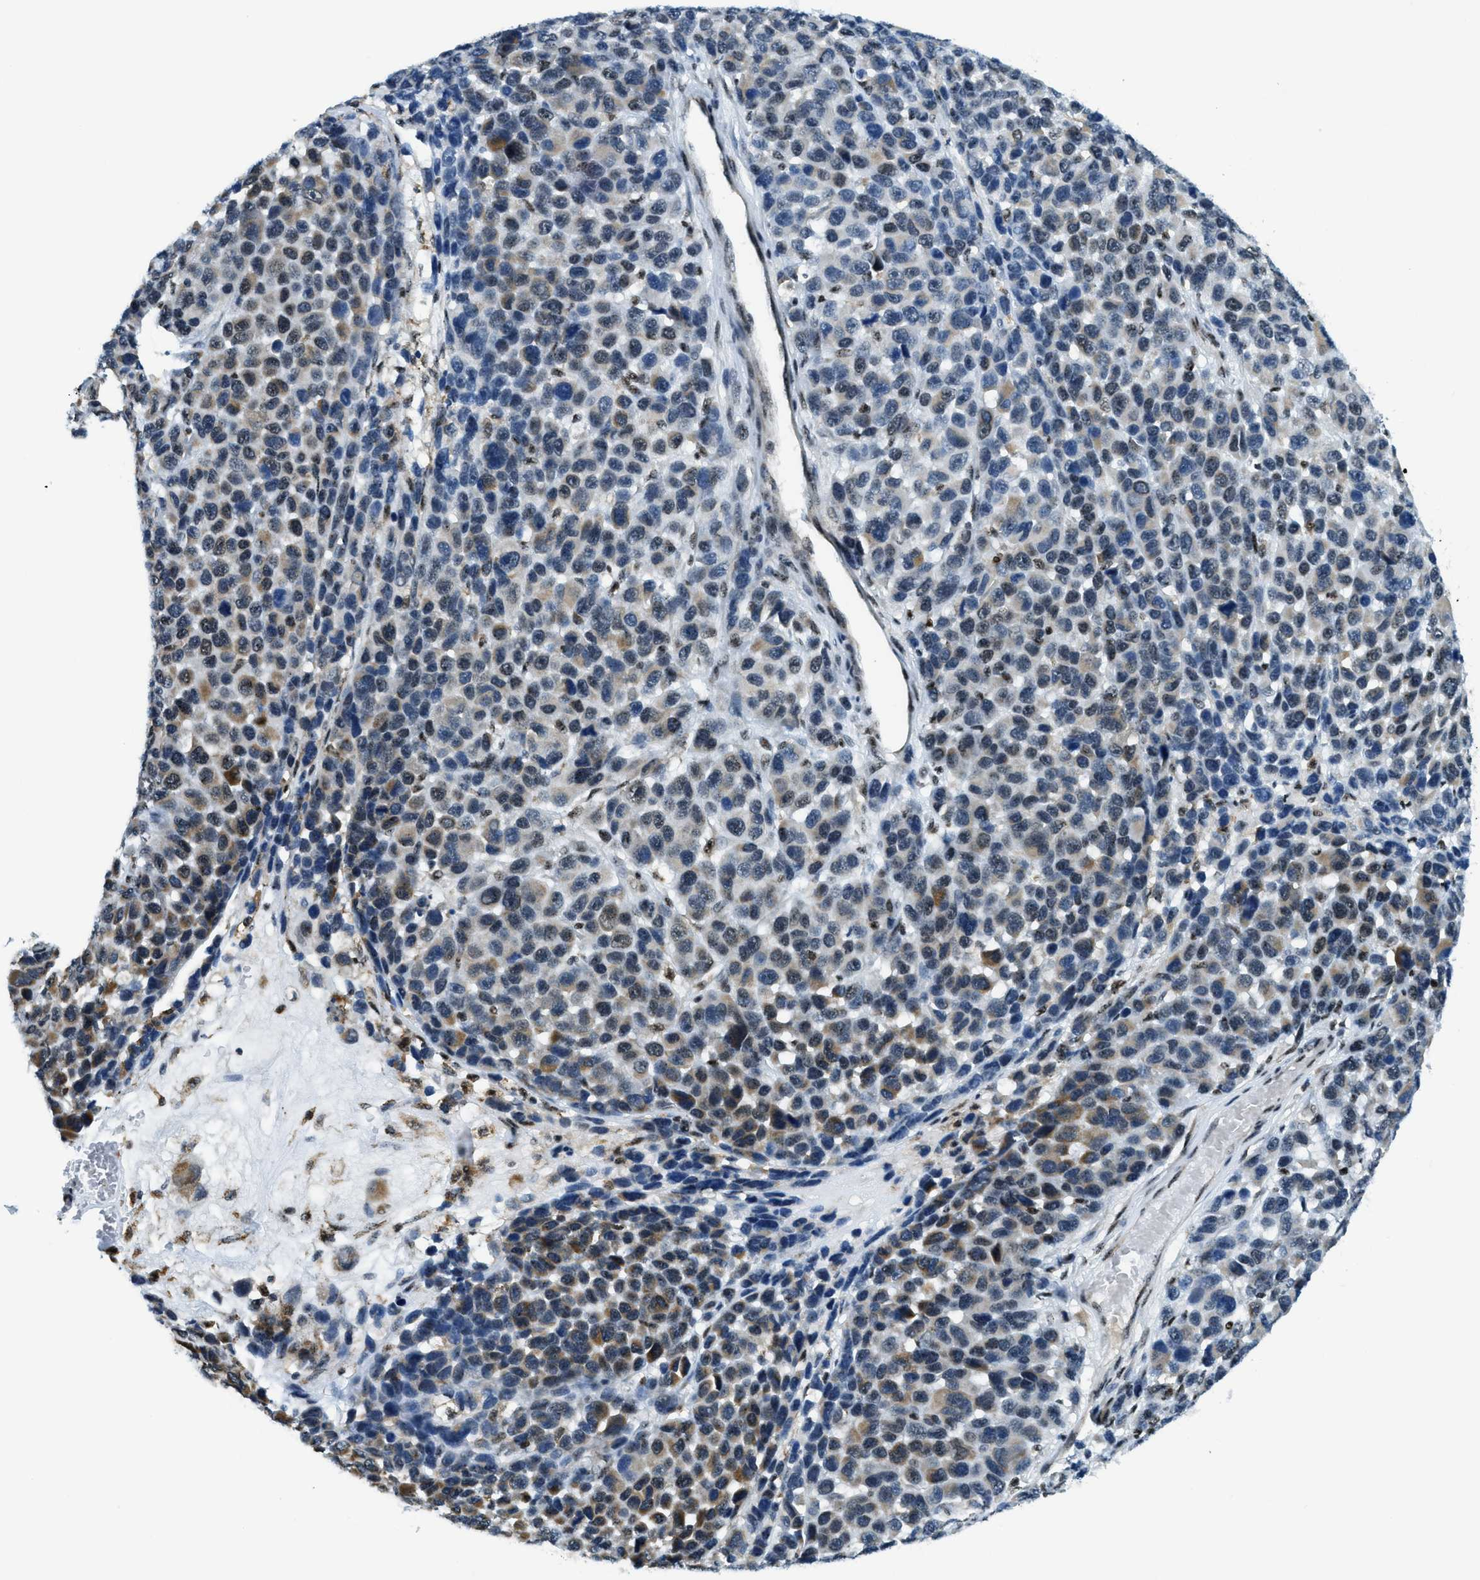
{"staining": {"intensity": "moderate", "quantity": "25%-75%", "location": "cytoplasmic/membranous,nuclear"}, "tissue": "melanoma", "cell_type": "Tumor cells", "image_type": "cancer", "snomed": [{"axis": "morphology", "description": "Malignant melanoma, NOS"}, {"axis": "topography", "description": "Skin"}], "caption": "The image reveals a brown stain indicating the presence of a protein in the cytoplasmic/membranous and nuclear of tumor cells in melanoma.", "gene": "SP100", "patient": {"sex": "male", "age": 53}}